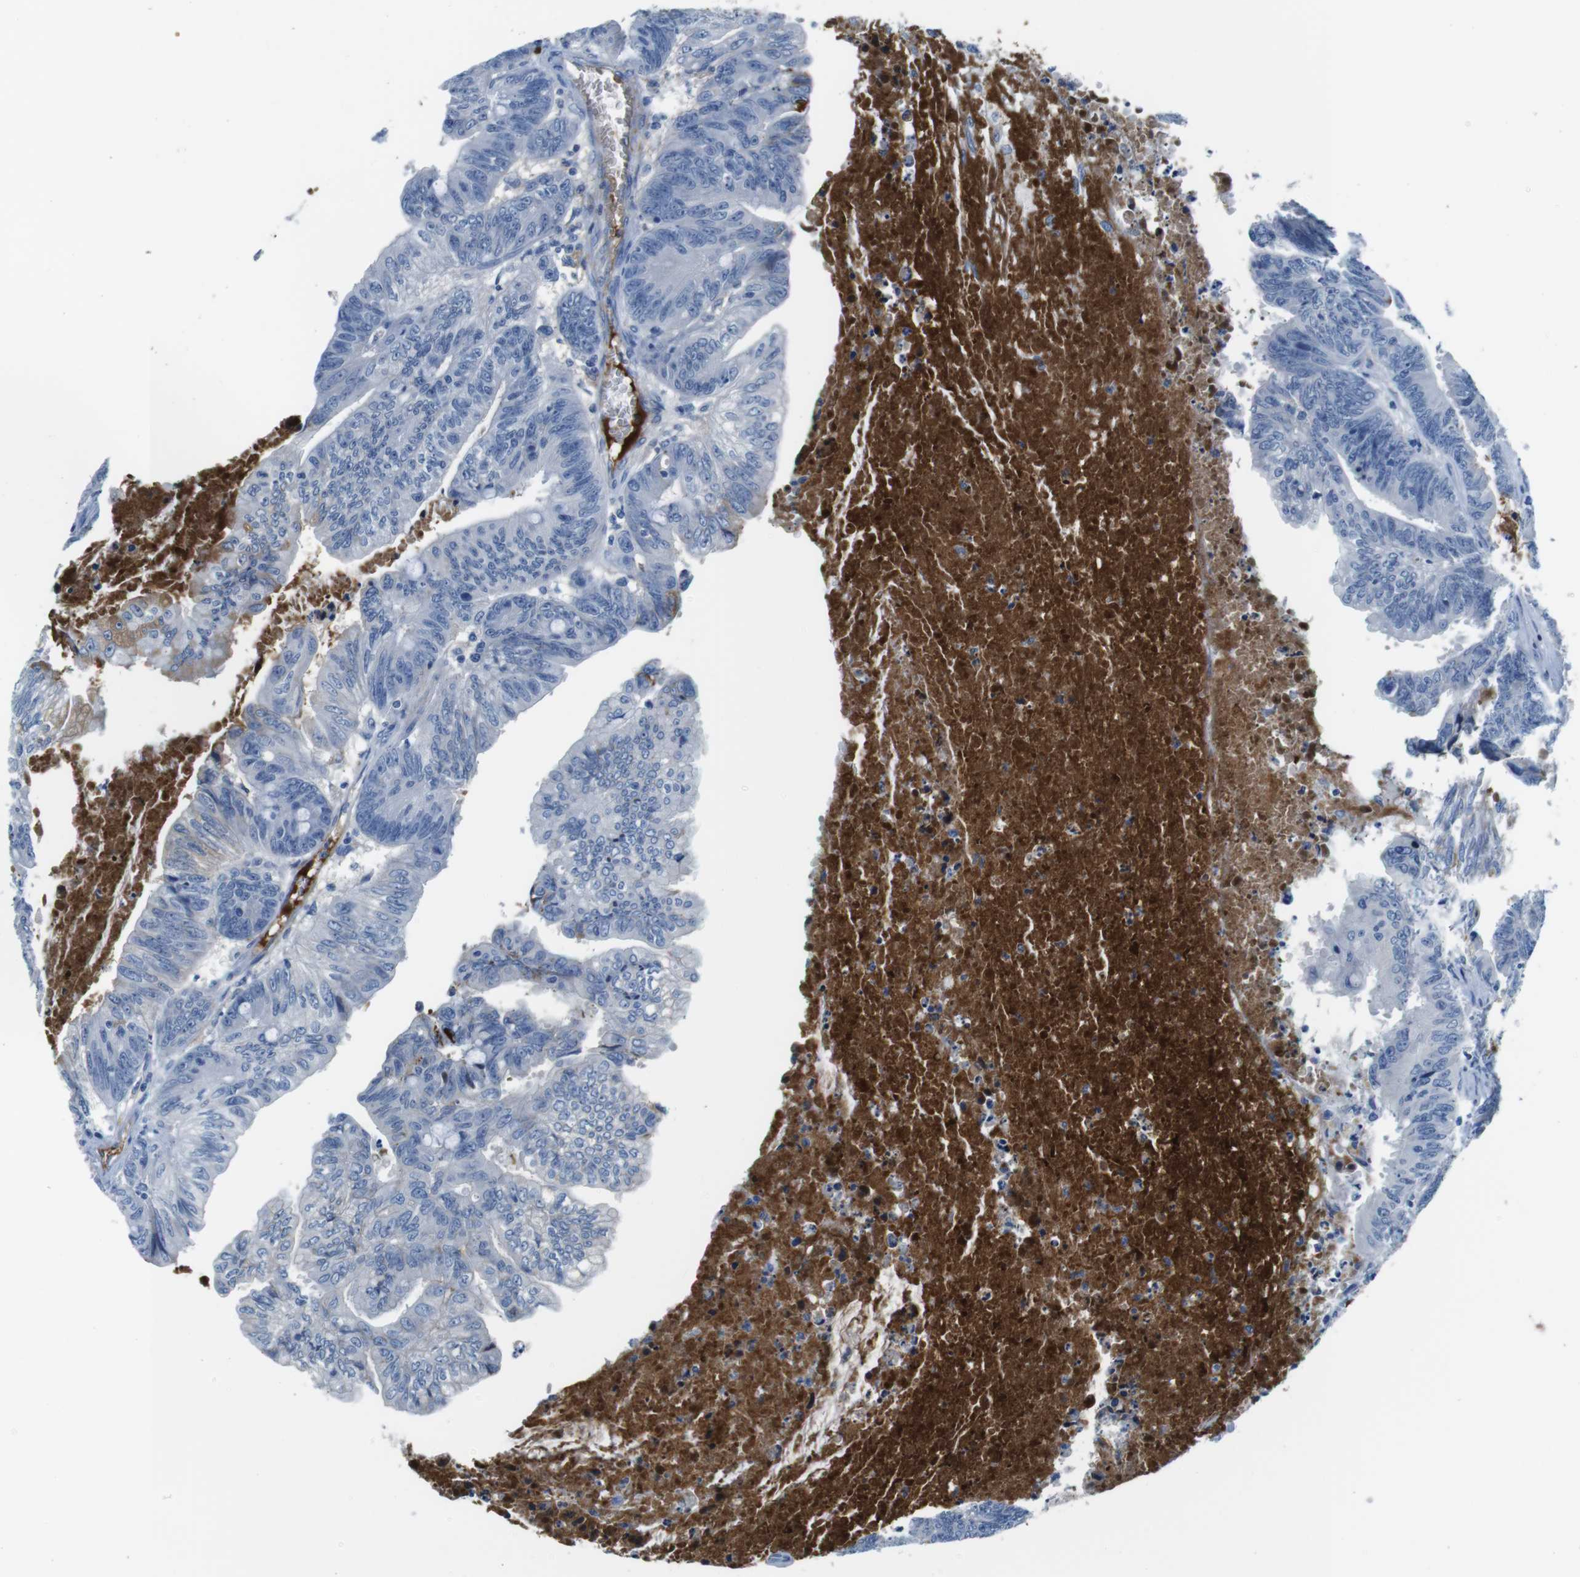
{"staining": {"intensity": "negative", "quantity": "none", "location": "none"}, "tissue": "colorectal cancer", "cell_type": "Tumor cells", "image_type": "cancer", "snomed": [{"axis": "morphology", "description": "Adenocarcinoma, NOS"}, {"axis": "topography", "description": "Colon"}], "caption": "DAB (3,3'-diaminobenzidine) immunohistochemical staining of human adenocarcinoma (colorectal) shows no significant staining in tumor cells. (Stains: DAB immunohistochemistry with hematoxylin counter stain, Microscopy: brightfield microscopy at high magnification).", "gene": "IGKC", "patient": {"sex": "male", "age": 45}}